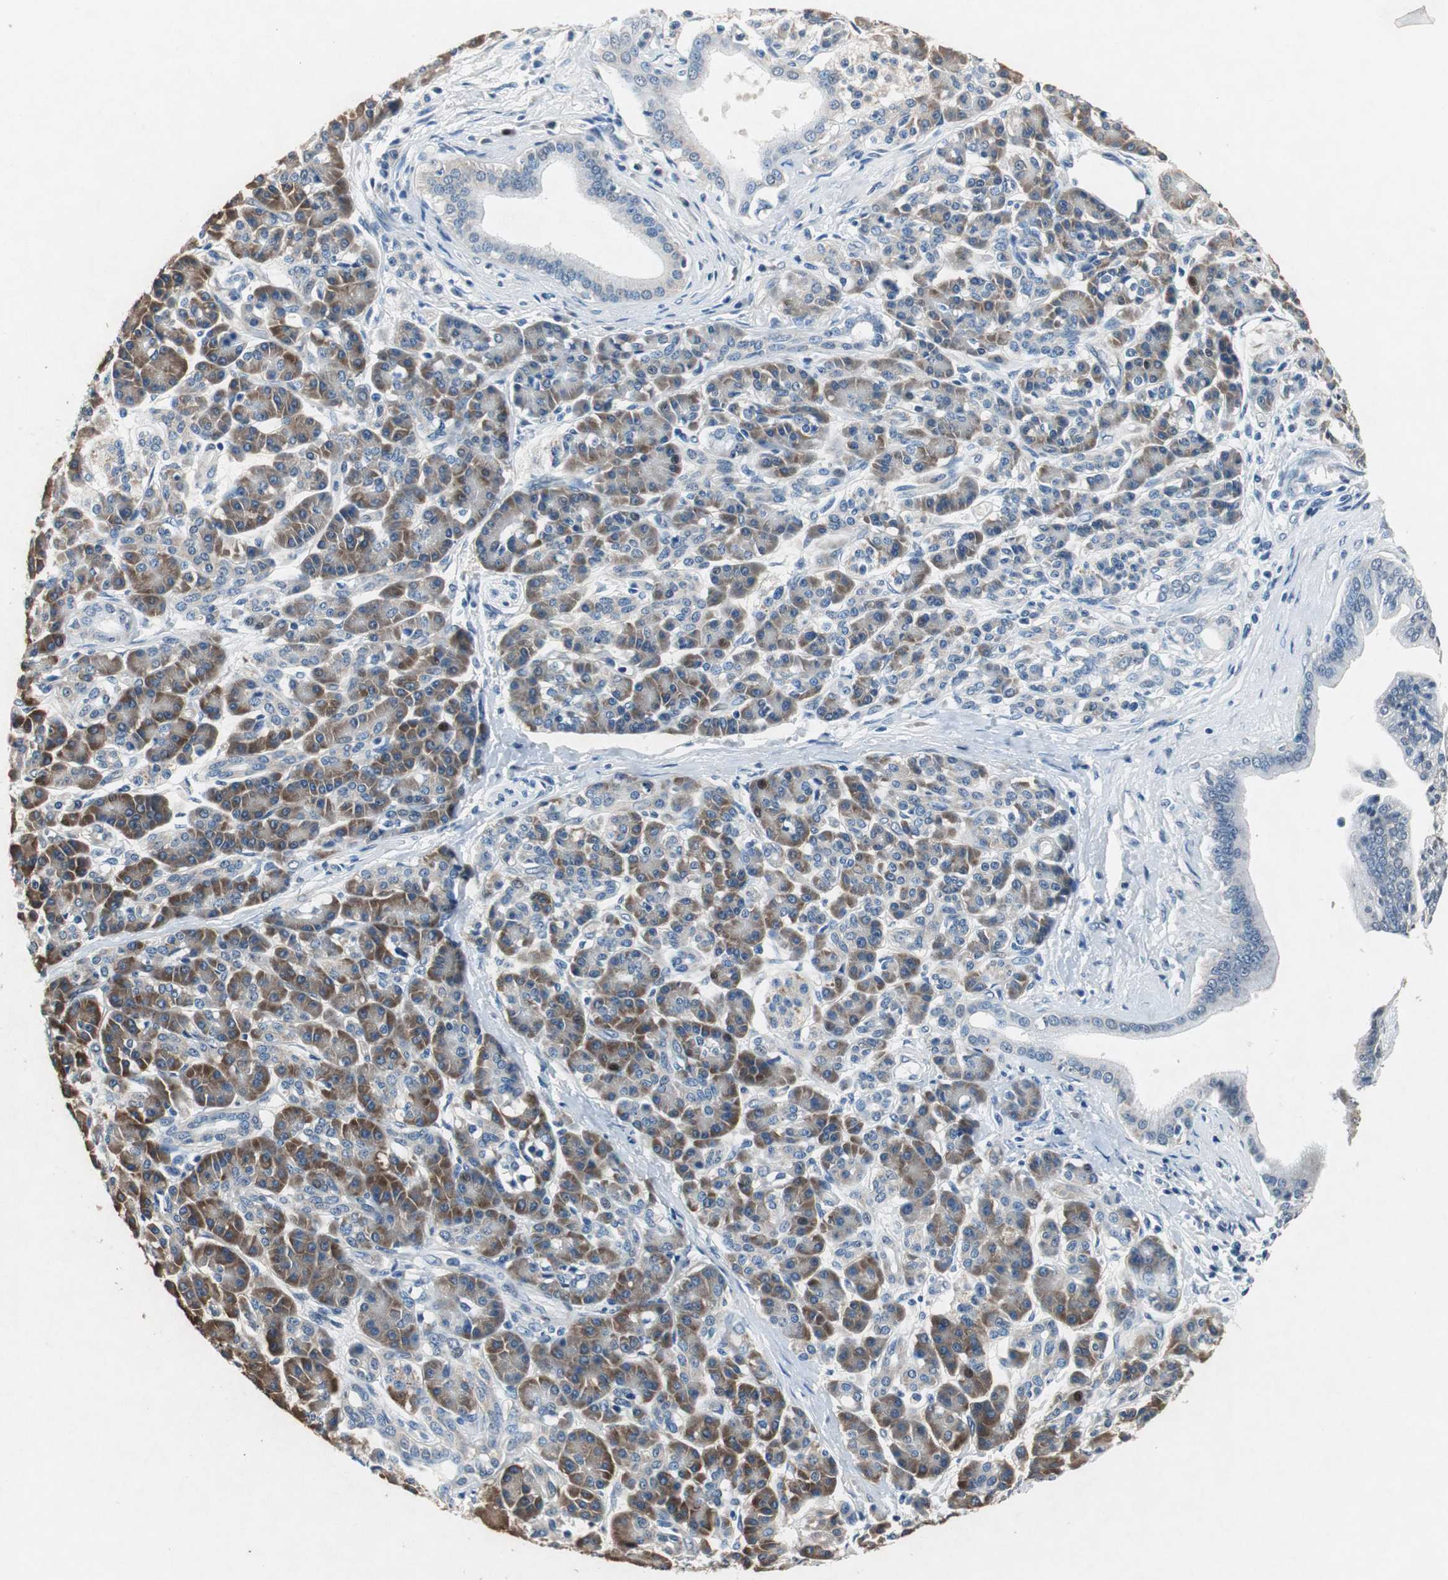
{"staining": {"intensity": "negative", "quantity": "none", "location": "none"}, "tissue": "pancreatic cancer", "cell_type": "Tumor cells", "image_type": "cancer", "snomed": [{"axis": "morphology", "description": "Adenocarcinoma, NOS"}, {"axis": "topography", "description": "Pancreas"}], "caption": "Human pancreatic cancer (adenocarcinoma) stained for a protein using immunohistochemistry (IHC) displays no staining in tumor cells.", "gene": "RPL35", "patient": {"sex": "male", "age": 59}}